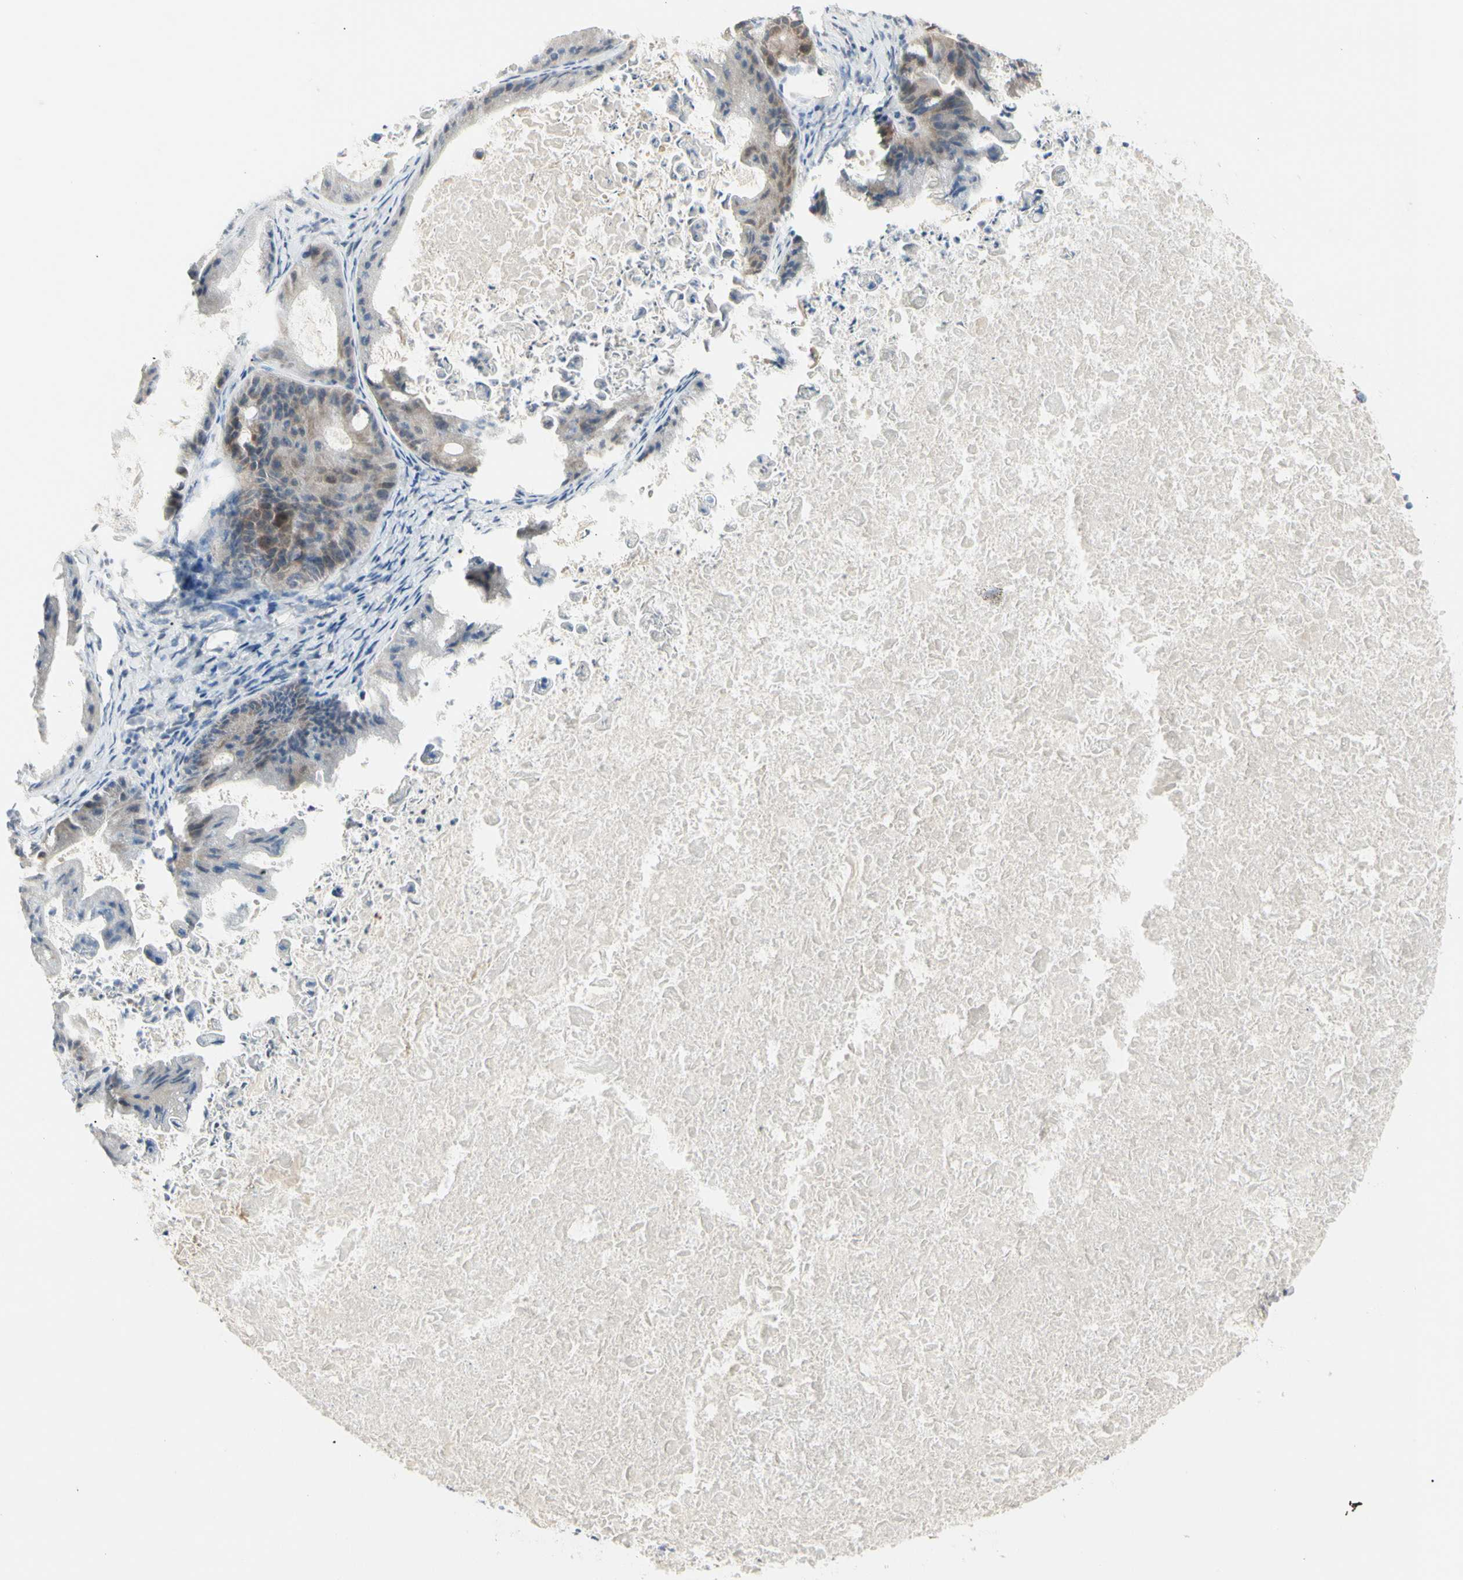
{"staining": {"intensity": "weak", "quantity": "<25%", "location": "cytoplasmic/membranous"}, "tissue": "ovarian cancer", "cell_type": "Tumor cells", "image_type": "cancer", "snomed": [{"axis": "morphology", "description": "Cystadenocarcinoma, mucinous, NOS"}, {"axis": "topography", "description": "Ovary"}], "caption": "Immunohistochemistry (IHC) photomicrograph of ovarian mucinous cystadenocarcinoma stained for a protein (brown), which demonstrates no expression in tumor cells. (DAB (3,3'-diaminobenzidine) IHC, high magnification).", "gene": "NFKB2", "patient": {"sex": "female", "age": 37}}